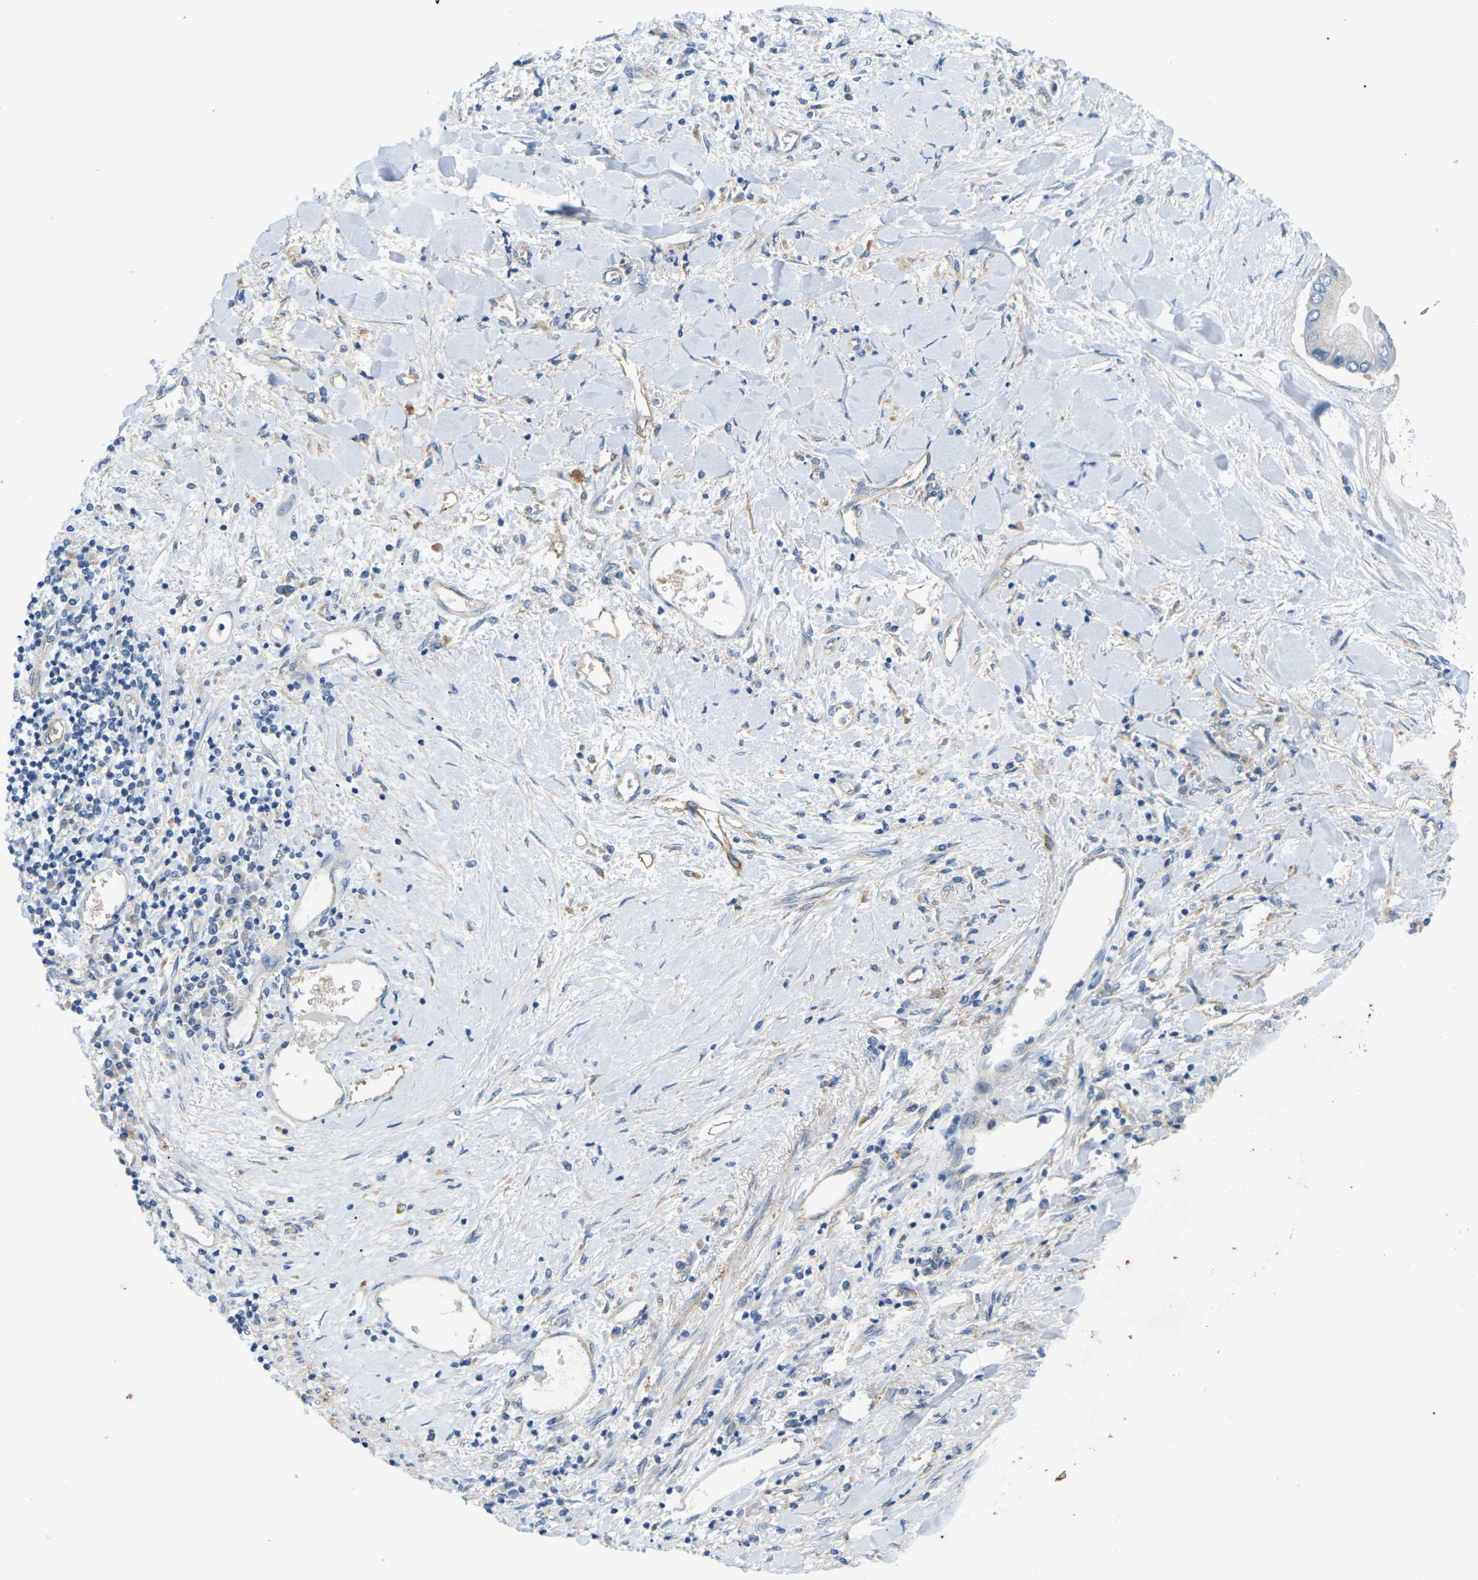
{"staining": {"intensity": "negative", "quantity": "none", "location": "none"}, "tissue": "liver cancer", "cell_type": "Tumor cells", "image_type": "cancer", "snomed": [{"axis": "morphology", "description": "Cholangiocarcinoma"}, {"axis": "topography", "description": "Liver"}], "caption": "Micrograph shows no protein staining in tumor cells of liver cancer tissue.", "gene": "ITGA5", "patient": {"sex": "male", "age": 50}}